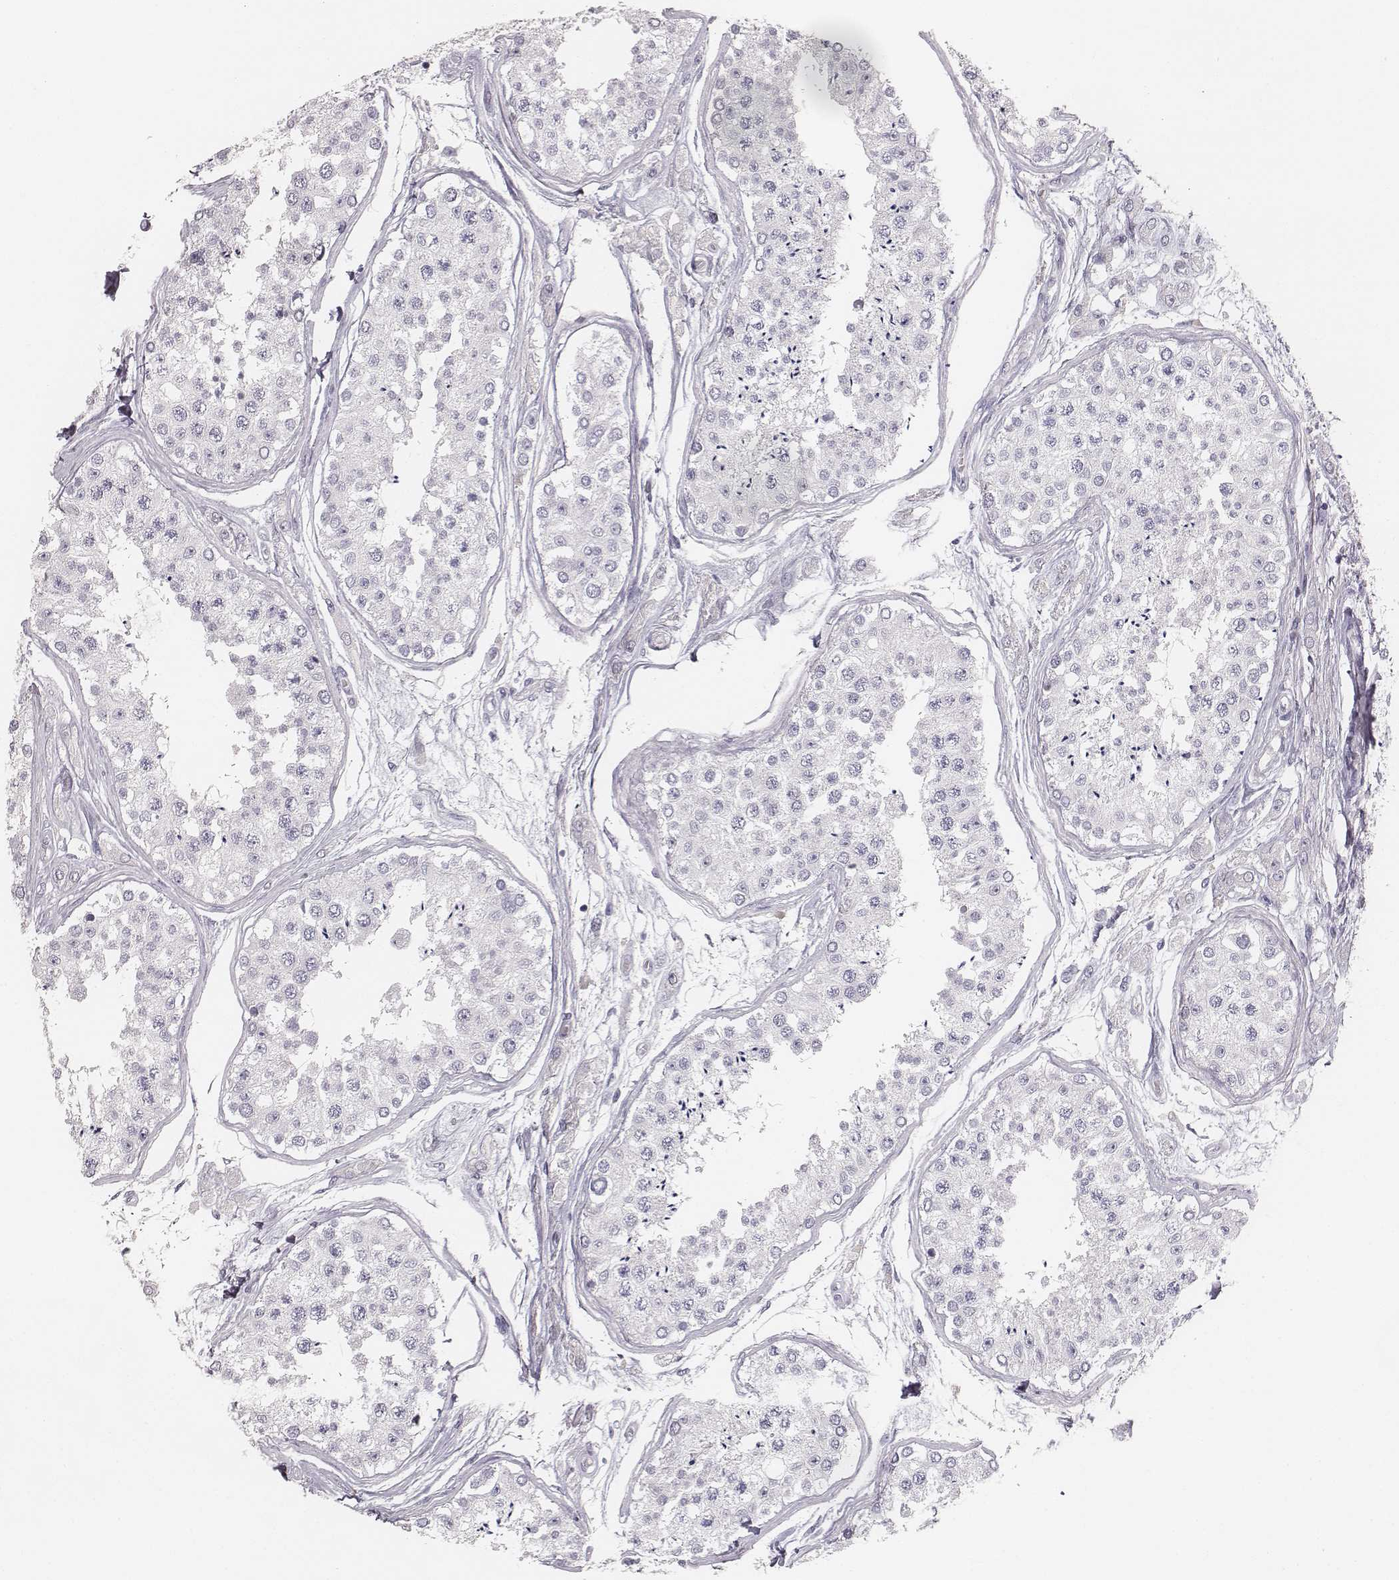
{"staining": {"intensity": "negative", "quantity": "none", "location": "none"}, "tissue": "testis", "cell_type": "Cells in seminiferous ducts", "image_type": "normal", "snomed": [{"axis": "morphology", "description": "Normal tissue, NOS"}, {"axis": "topography", "description": "Testis"}], "caption": "This histopathology image is of benign testis stained with immunohistochemistry to label a protein in brown with the nuclei are counter-stained blue. There is no staining in cells in seminiferous ducts.", "gene": "MYH6", "patient": {"sex": "male", "age": 25}}